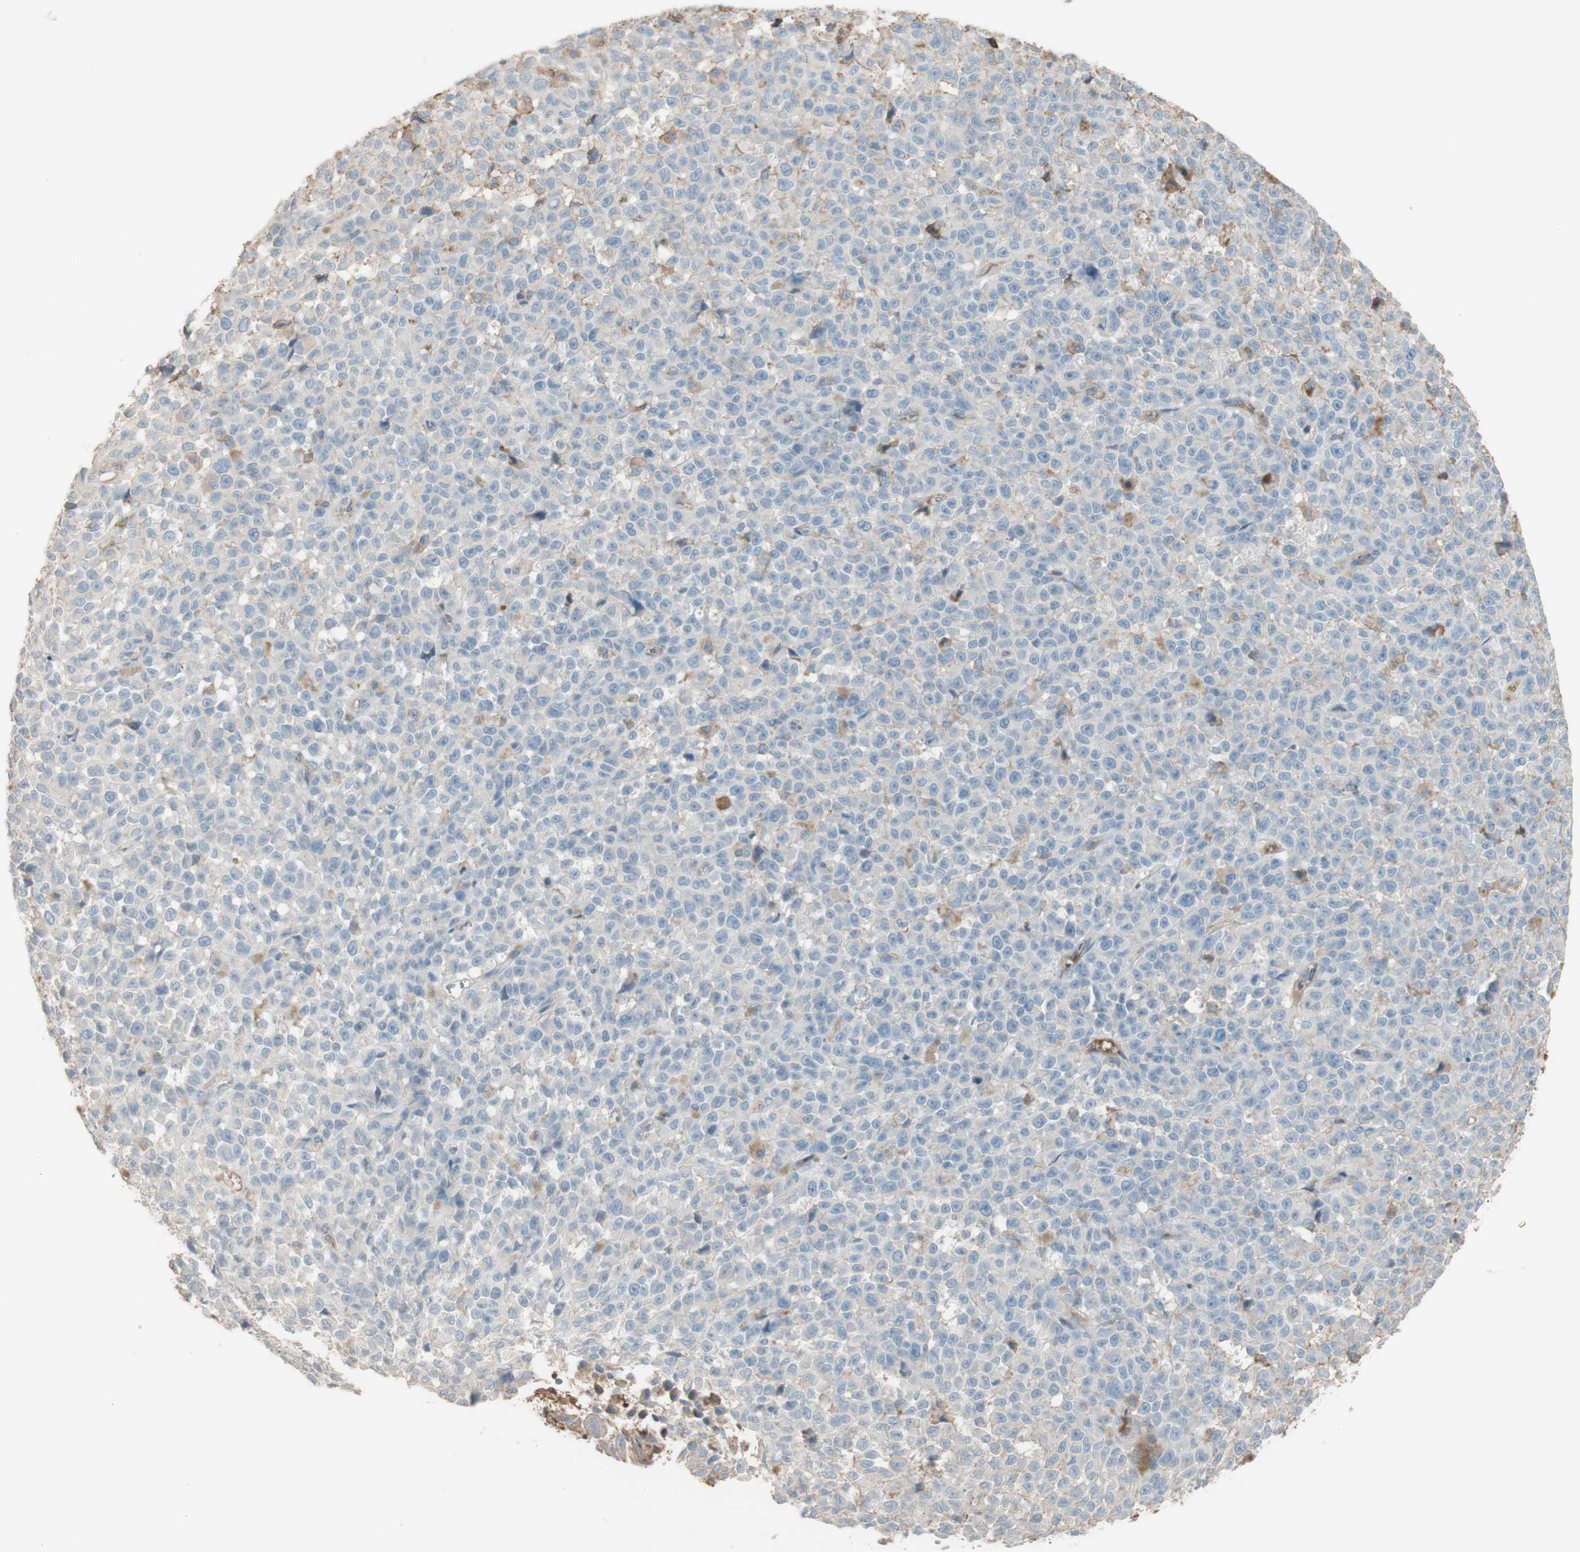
{"staining": {"intensity": "negative", "quantity": "none", "location": "none"}, "tissue": "melanoma", "cell_type": "Tumor cells", "image_type": "cancer", "snomed": [{"axis": "morphology", "description": "Malignant melanoma, NOS"}, {"axis": "topography", "description": "Skin"}], "caption": "Immunohistochemical staining of melanoma displays no significant expression in tumor cells.", "gene": "IFNG", "patient": {"sex": "female", "age": 82}}